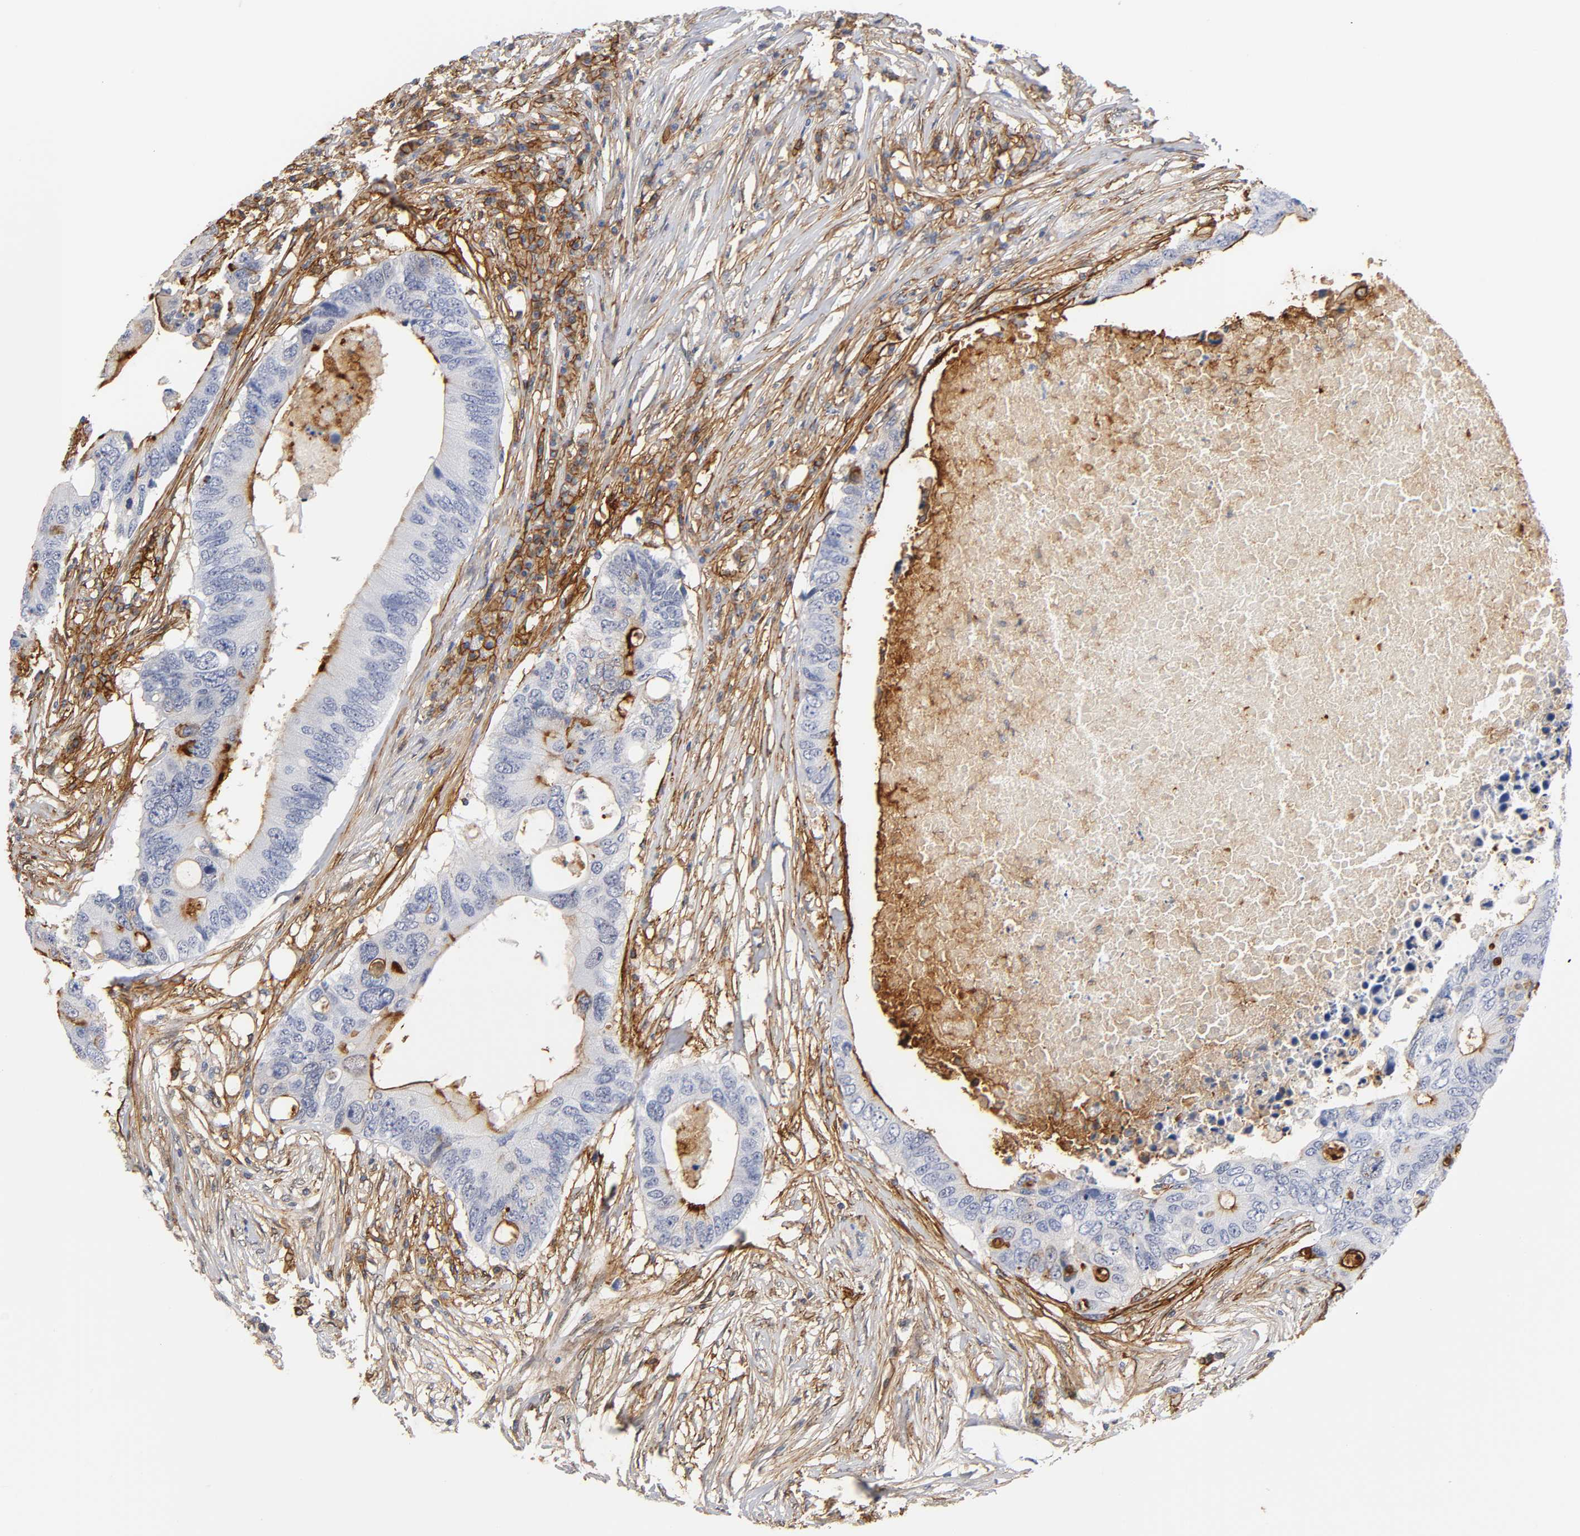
{"staining": {"intensity": "strong", "quantity": "<25%", "location": "cytoplasmic/membranous"}, "tissue": "colorectal cancer", "cell_type": "Tumor cells", "image_type": "cancer", "snomed": [{"axis": "morphology", "description": "Adenocarcinoma, NOS"}, {"axis": "topography", "description": "Colon"}], "caption": "Tumor cells show medium levels of strong cytoplasmic/membranous staining in about <25% of cells in human colorectal adenocarcinoma.", "gene": "ICAM1", "patient": {"sex": "male", "age": 71}}